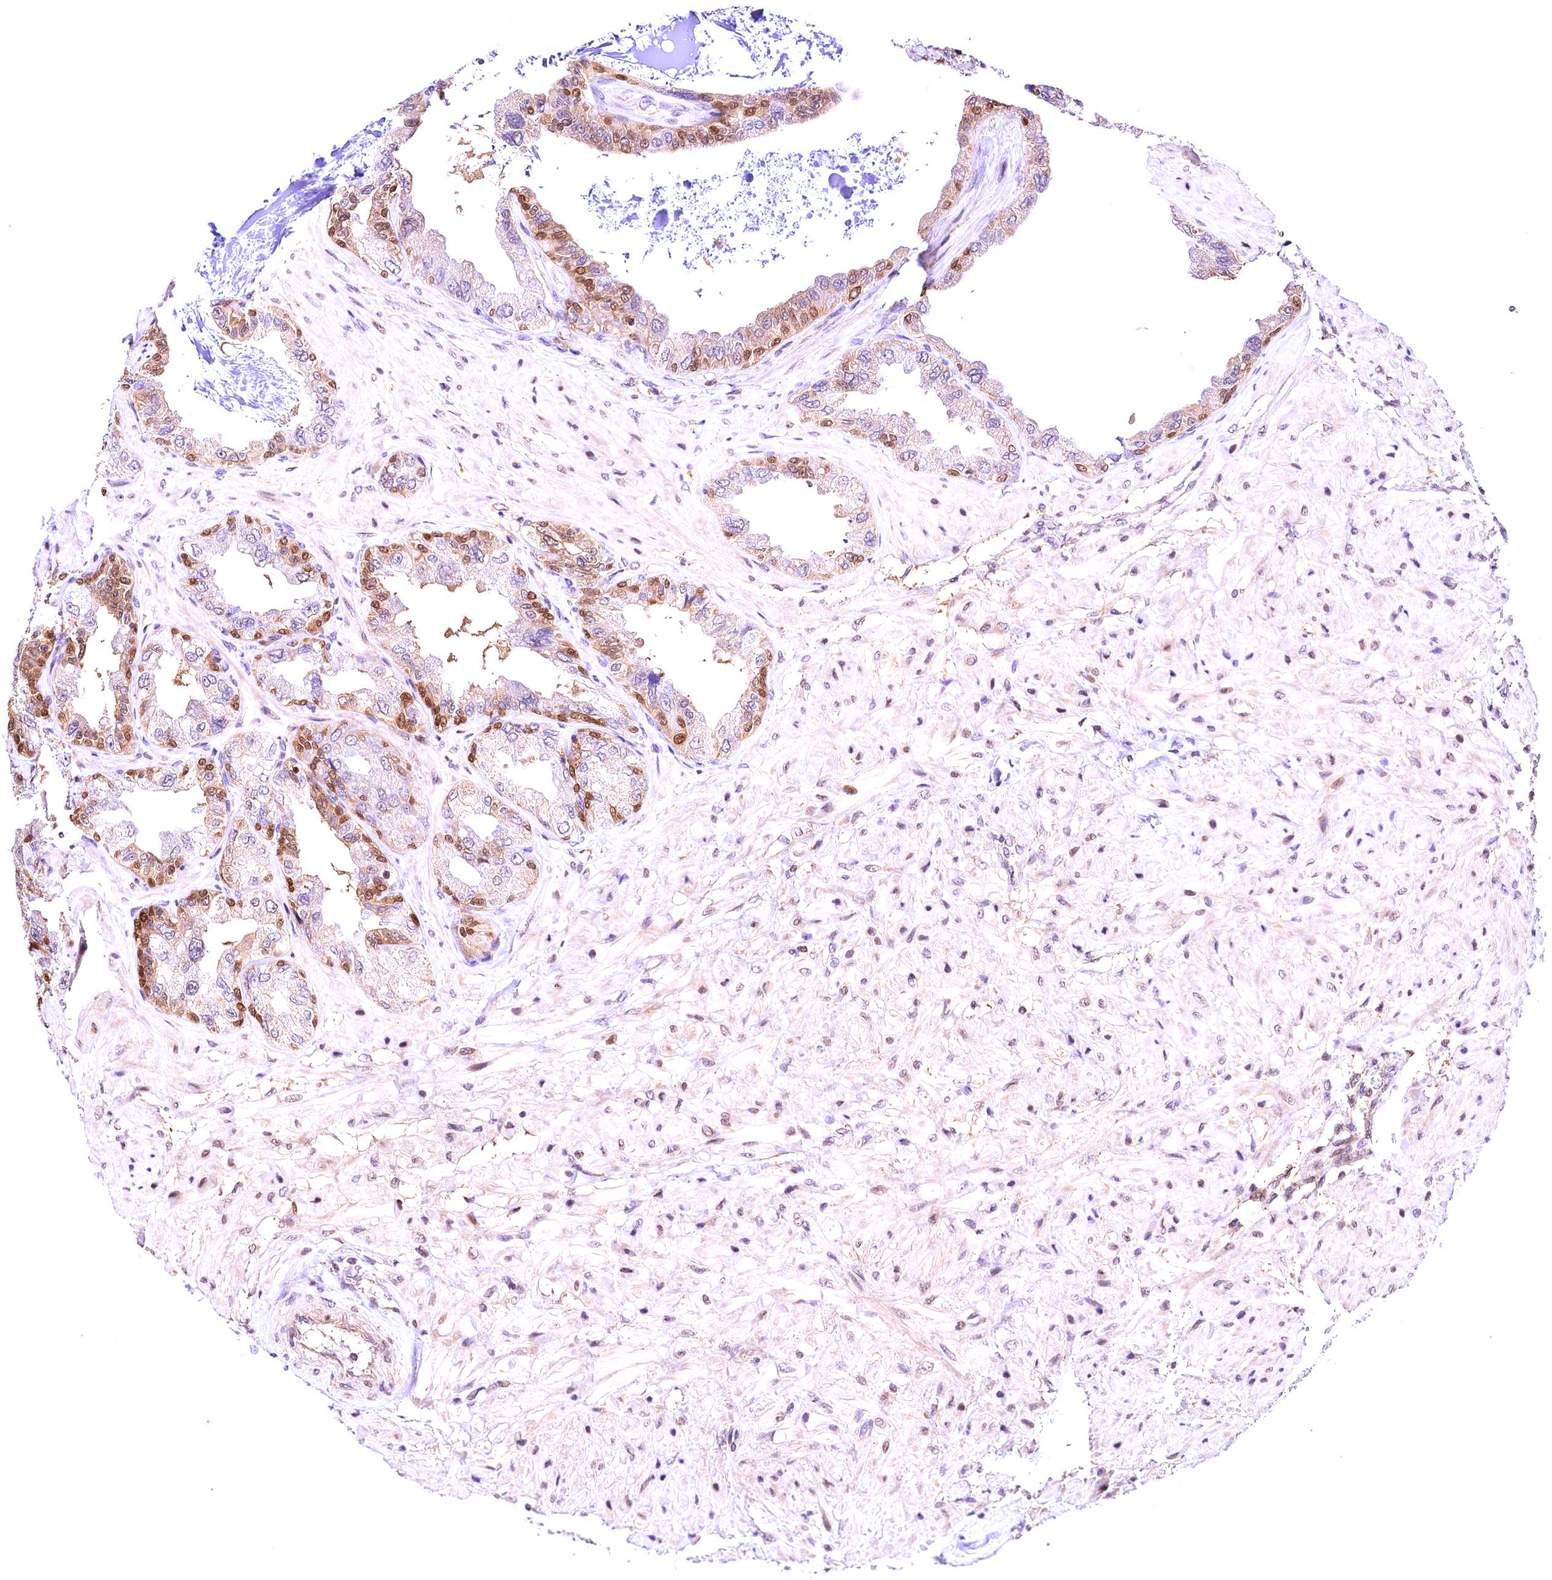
{"staining": {"intensity": "moderate", "quantity": "25%-75%", "location": "nuclear"}, "tissue": "seminal vesicle", "cell_type": "Glandular cells", "image_type": "normal", "snomed": [{"axis": "morphology", "description": "Normal tissue, NOS"}, {"axis": "topography", "description": "Seminal veicle"}], "caption": "Immunohistochemical staining of normal seminal vesicle shows medium levels of moderate nuclear staining in approximately 25%-75% of glandular cells. The protein is shown in brown color, while the nuclei are stained blue.", "gene": "CHORDC1", "patient": {"sex": "male", "age": 63}}